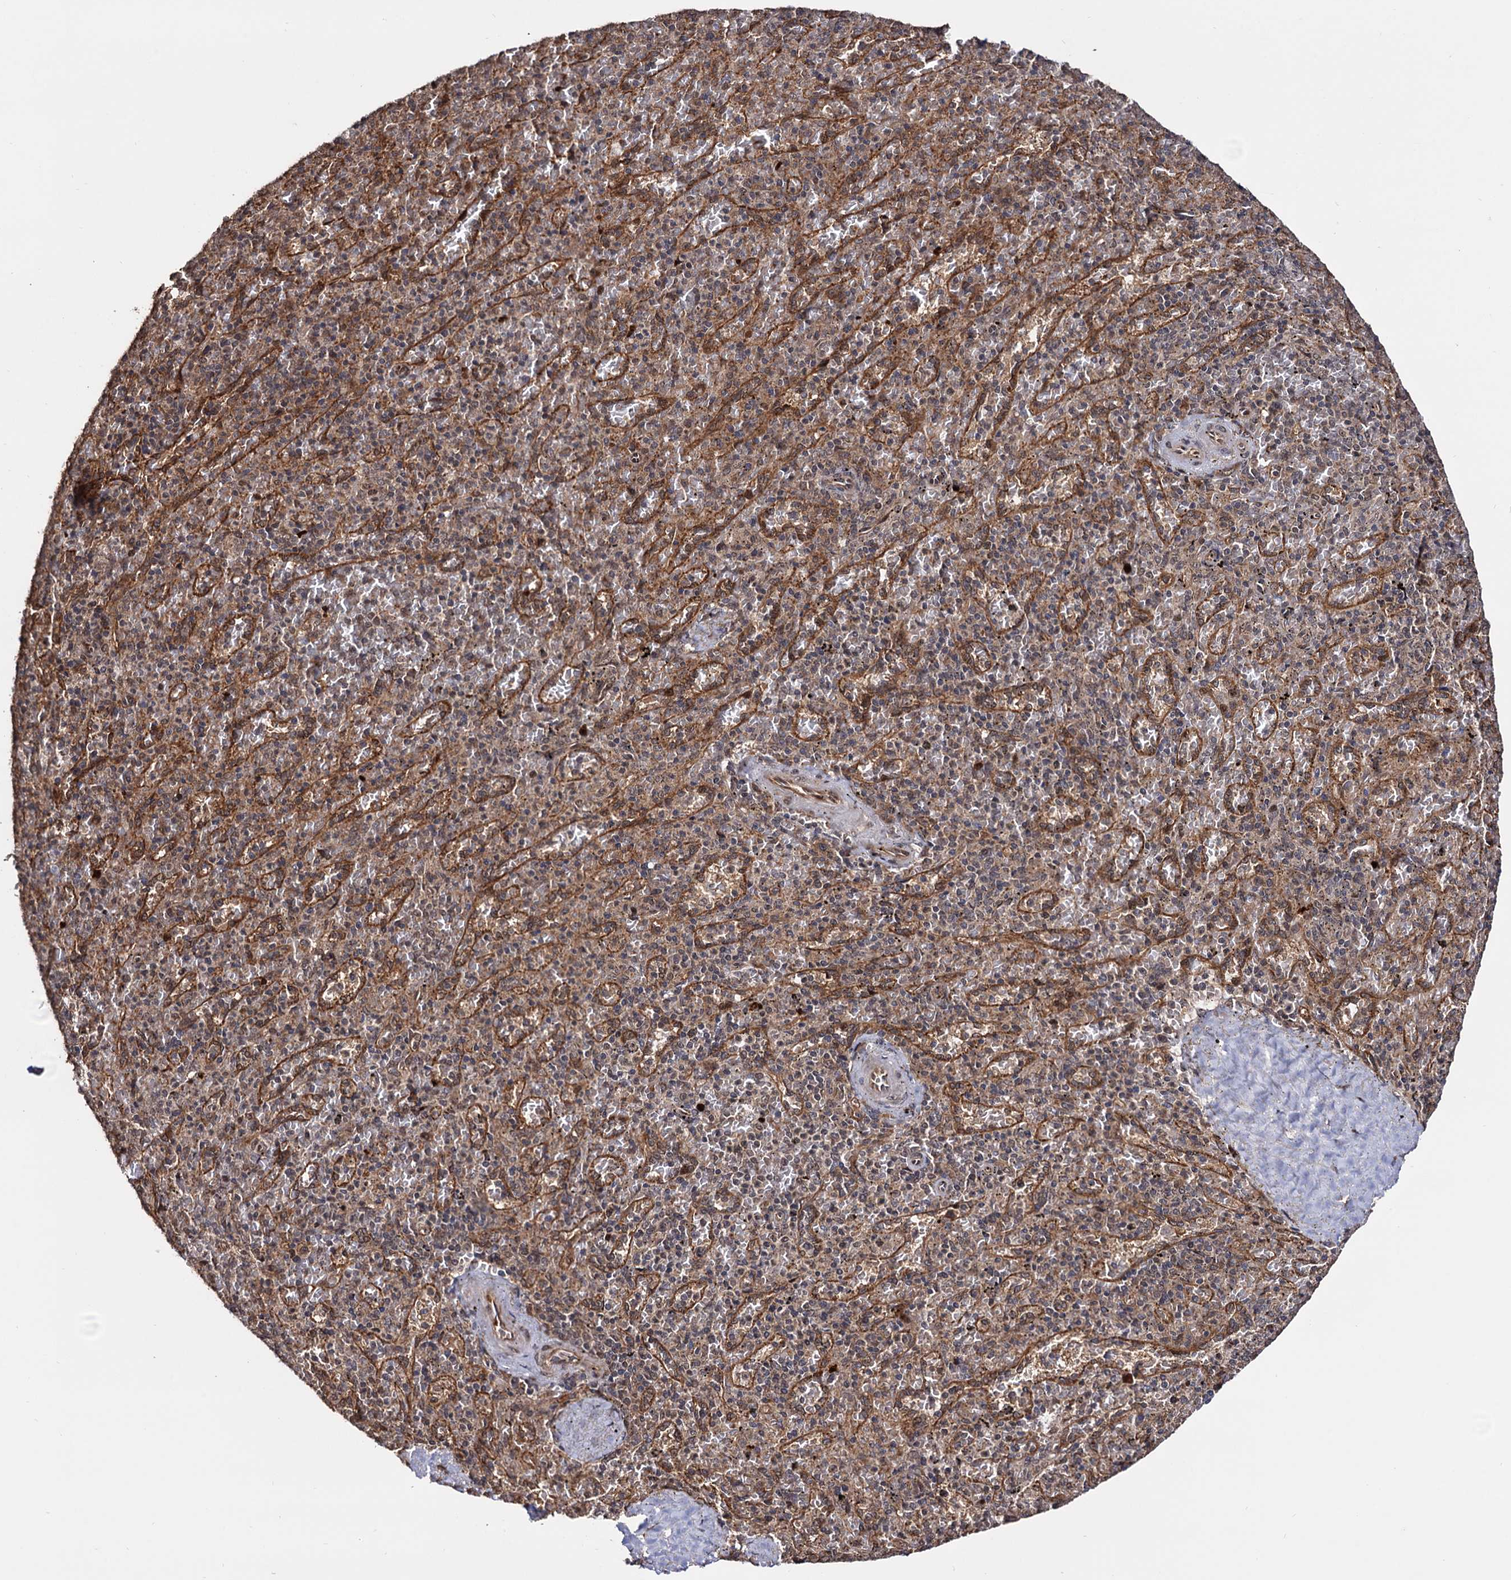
{"staining": {"intensity": "moderate", "quantity": "<25%", "location": "nuclear"}, "tissue": "spleen", "cell_type": "Cells in red pulp", "image_type": "normal", "snomed": [{"axis": "morphology", "description": "Normal tissue, NOS"}, {"axis": "topography", "description": "Spleen"}], "caption": "Approximately <25% of cells in red pulp in normal human spleen show moderate nuclear protein expression as visualized by brown immunohistochemical staining.", "gene": "PIGB", "patient": {"sex": "male", "age": 82}}